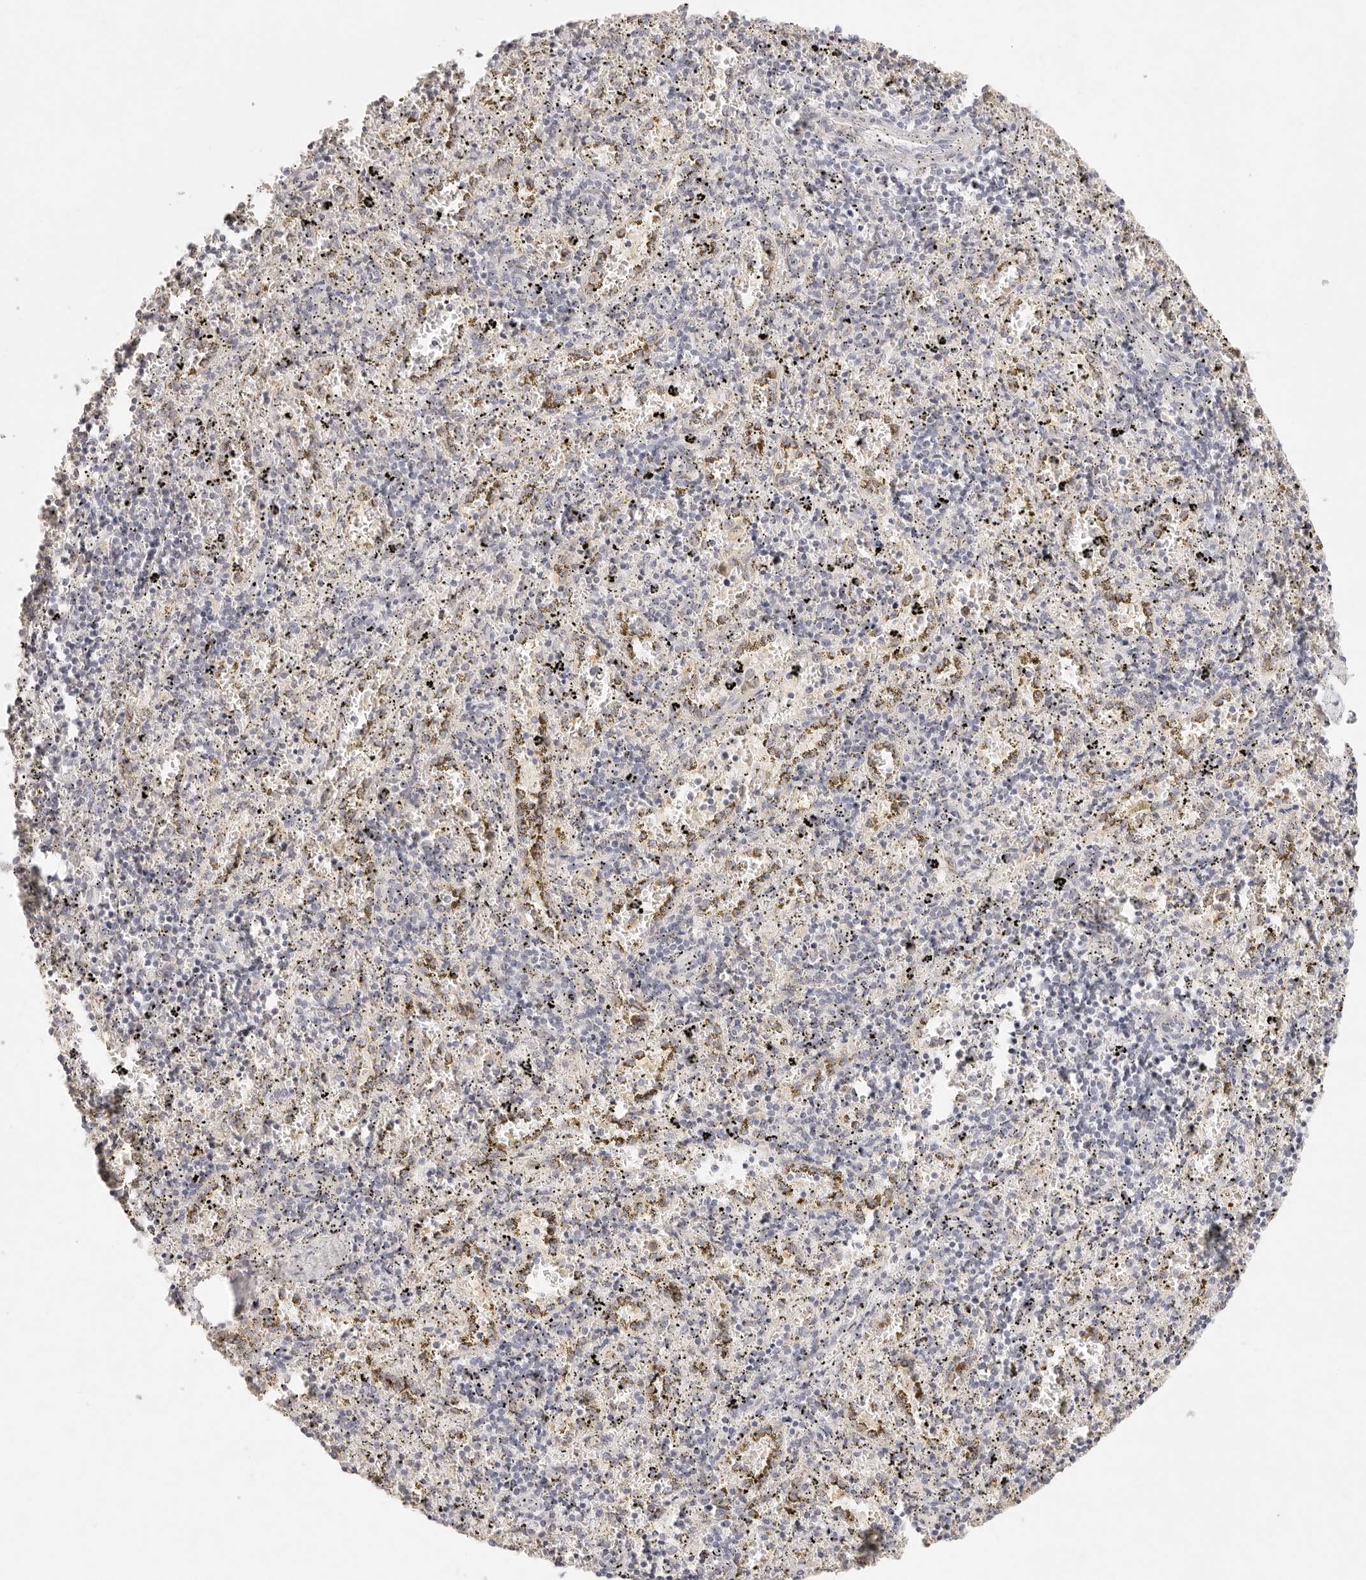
{"staining": {"intensity": "negative", "quantity": "none", "location": "none"}, "tissue": "spleen", "cell_type": "Cells in red pulp", "image_type": "normal", "snomed": [{"axis": "morphology", "description": "Normal tissue, NOS"}, {"axis": "topography", "description": "Spleen"}], "caption": "This is a photomicrograph of IHC staining of unremarkable spleen, which shows no staining in cells in red pulp.", "gene": "GPR156", "patient": {"sex": "male", "age": 11}}